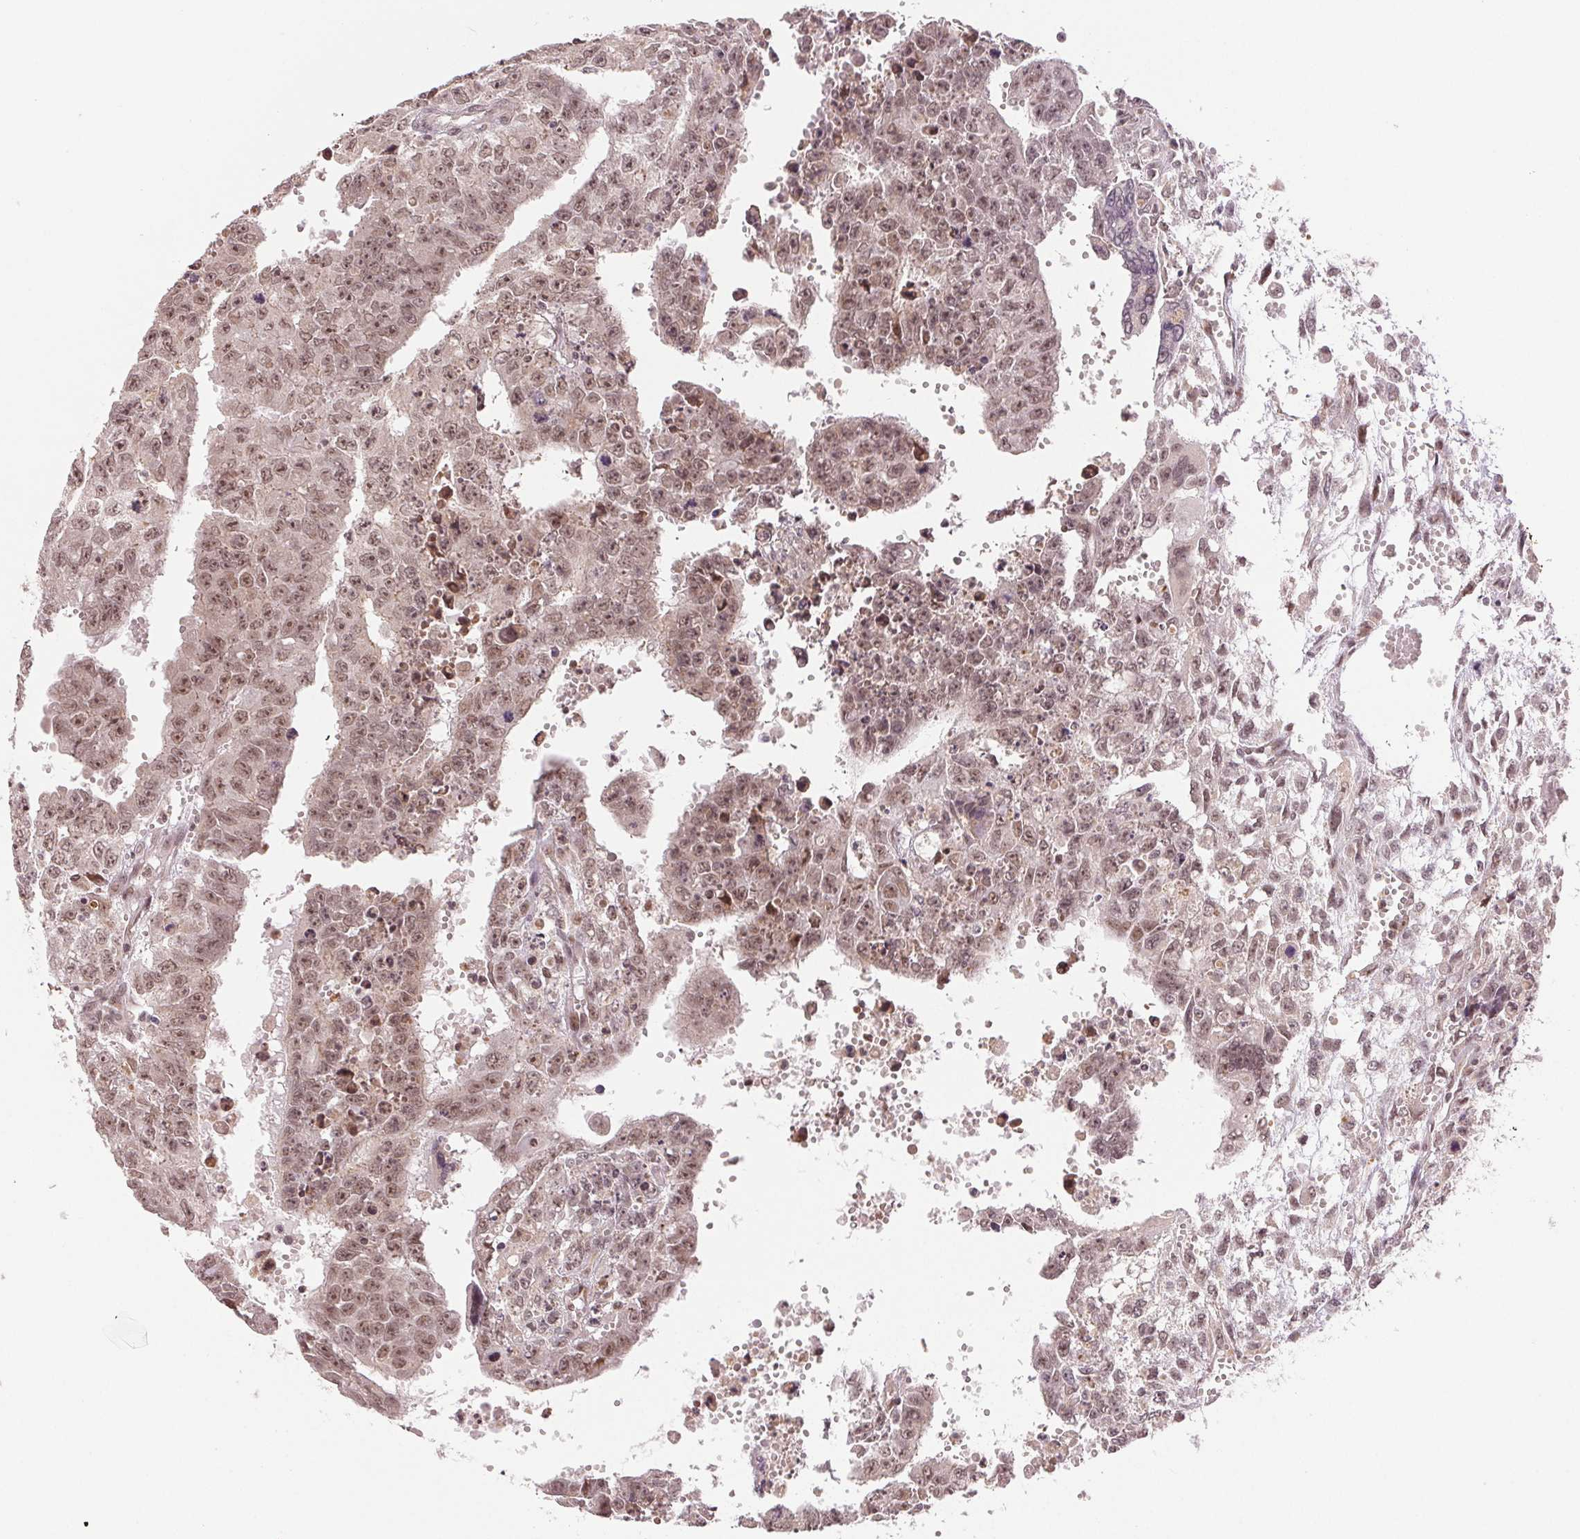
{"staining": {"intensity": "moderate", "quantity": ">75%", "location": "nuclear"}, "tissue": "testis cancer", "cell_type": "Tumor cells", "image_type": "cancer", "snomed": [{"axis": "morphology", "description": "Carcinoma, Embryonal, NOS"}, {"axis": "morphology", "description": "Teratoma, malignant, NOS"}, {"axis": "topography", "description": "Testis"}], "caption": "Human testis cancer stained for a protein (brown) reveals moderate nuclear positive expression in approximately >75% of tumor cells.", "gene": "GRHL3", "patient": {"sex": "male", "age": 24}}